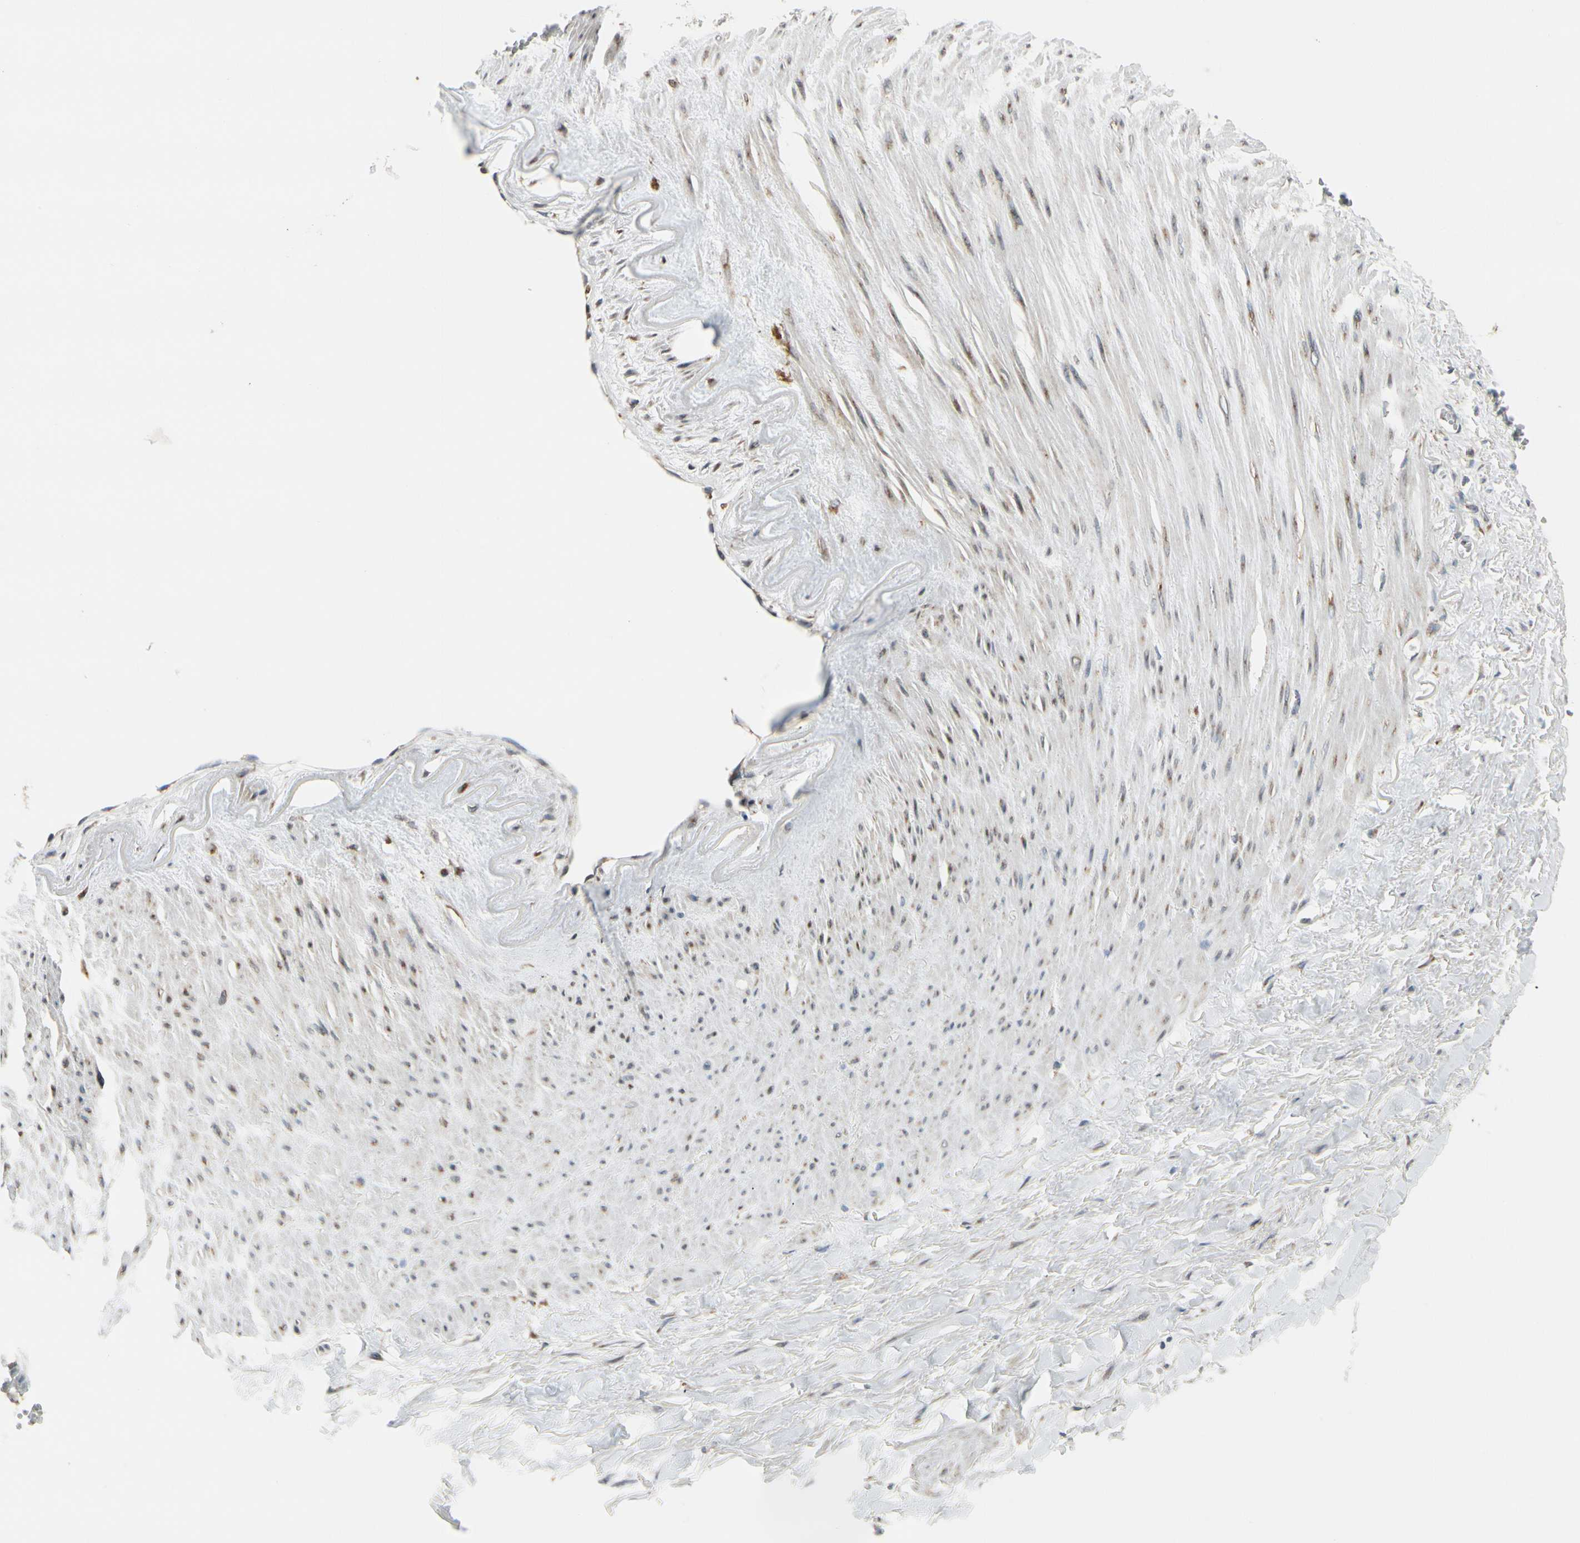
{"staining": {"intensity": "weak", "quantity": ">75%", "location": "cytoplasmic/membranous"}, "tissue": "soft tissue", "cell_type": "Chondrocytes", "image_type": "normal", "snomed": [{"axis": "morphology", "description": "Normal tissue, NOS"}, {"axis": "topography", "description": "Adipose tissue"}, {"axis": "topography", "description": "Peripheral nerve tissue"}], "caption": "Immunohistochemistry (IHC) (DAB) staining of unremarkable human soft tissue exhibits weak cytoplasmic/membranous protein staining in about >75% of chondrocytes. (DAB (3,3'-diaminobenzidine) IHC with brightfield microscopy, high magnification).", "gene": "RPN2", "patient": {"sex": "male", "age": 52}}